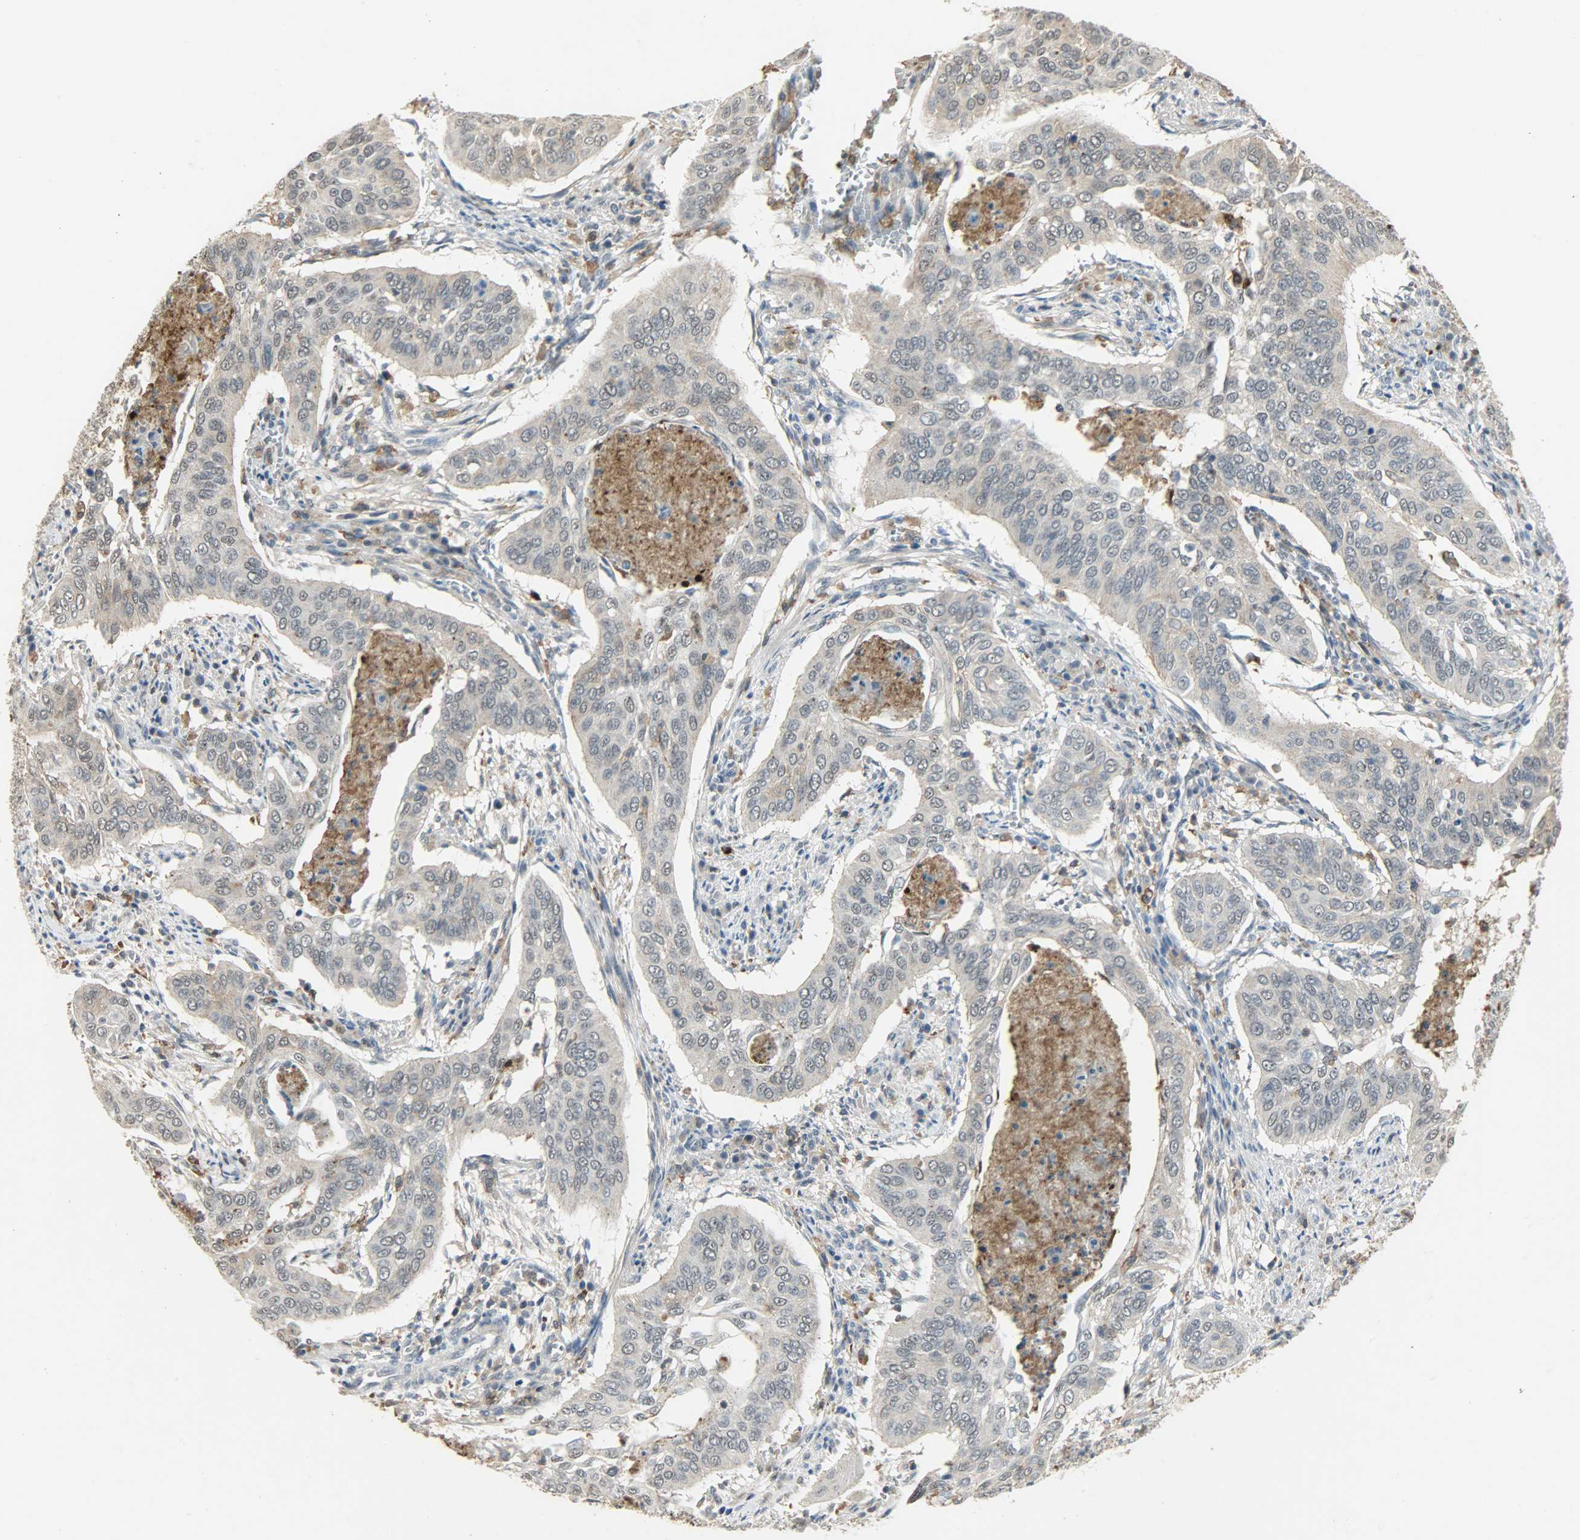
{"staining": {"intensity": "weak", "quantity": "25%-75%", "location": "cytoplasmic/membranous"}, "tissue": "cervical cancer", "cell_type": "Tumor cells", "image_type": "cancer", "snomed": [{"axis": "morphology", "description": "Squamous cell carcinoma, NOS"}, {"axis": "topography", "description": "Cervix"}], "caption": "Protein expression analysis of human cervical cancer reveals weak cytoplasmic/membranous positivity in approximately 25%-75% of tumor cells.", "gene": "SKAP2", "patient": {"sex": "female", "age": 39}}